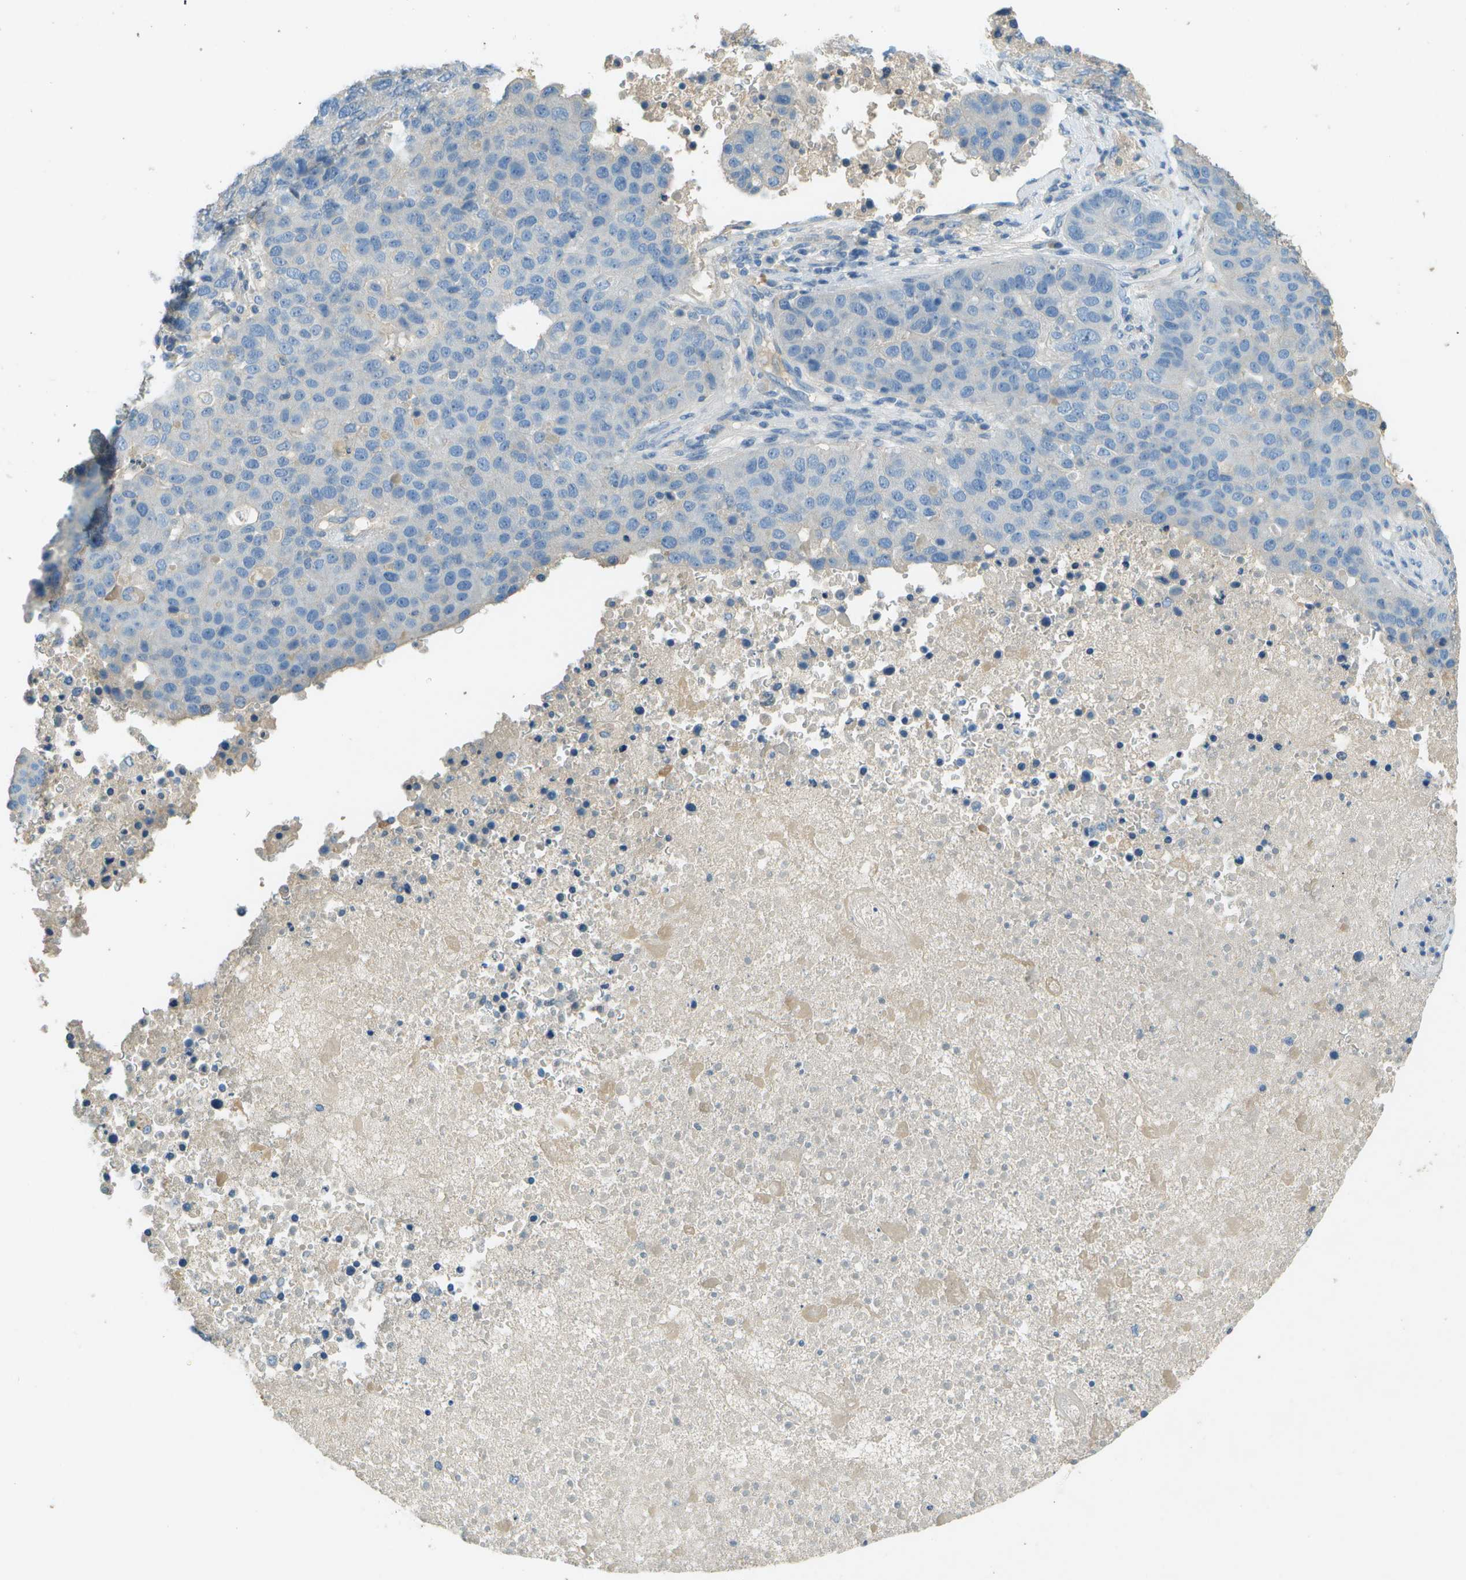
{"staining": {"intensity": "negative", "quantity": "none", "location": "none"}, "tissue": "pancreatic cancer", "cell_type": "Tumor cells", "image_type": "cancer", "snomed": [{"axis": "morphology", "description": "Adenocarcinoma, NOS"}, {"axis": "topography", "description": "Pancreas"}], "caption": "Human pancreatic adenocarcinoma stained for a protein using immunohistochemistry (IHC) displays no expression in tumor cells.", "gene": "LGI2", "patient": {"sex": "female", "age": 61}}